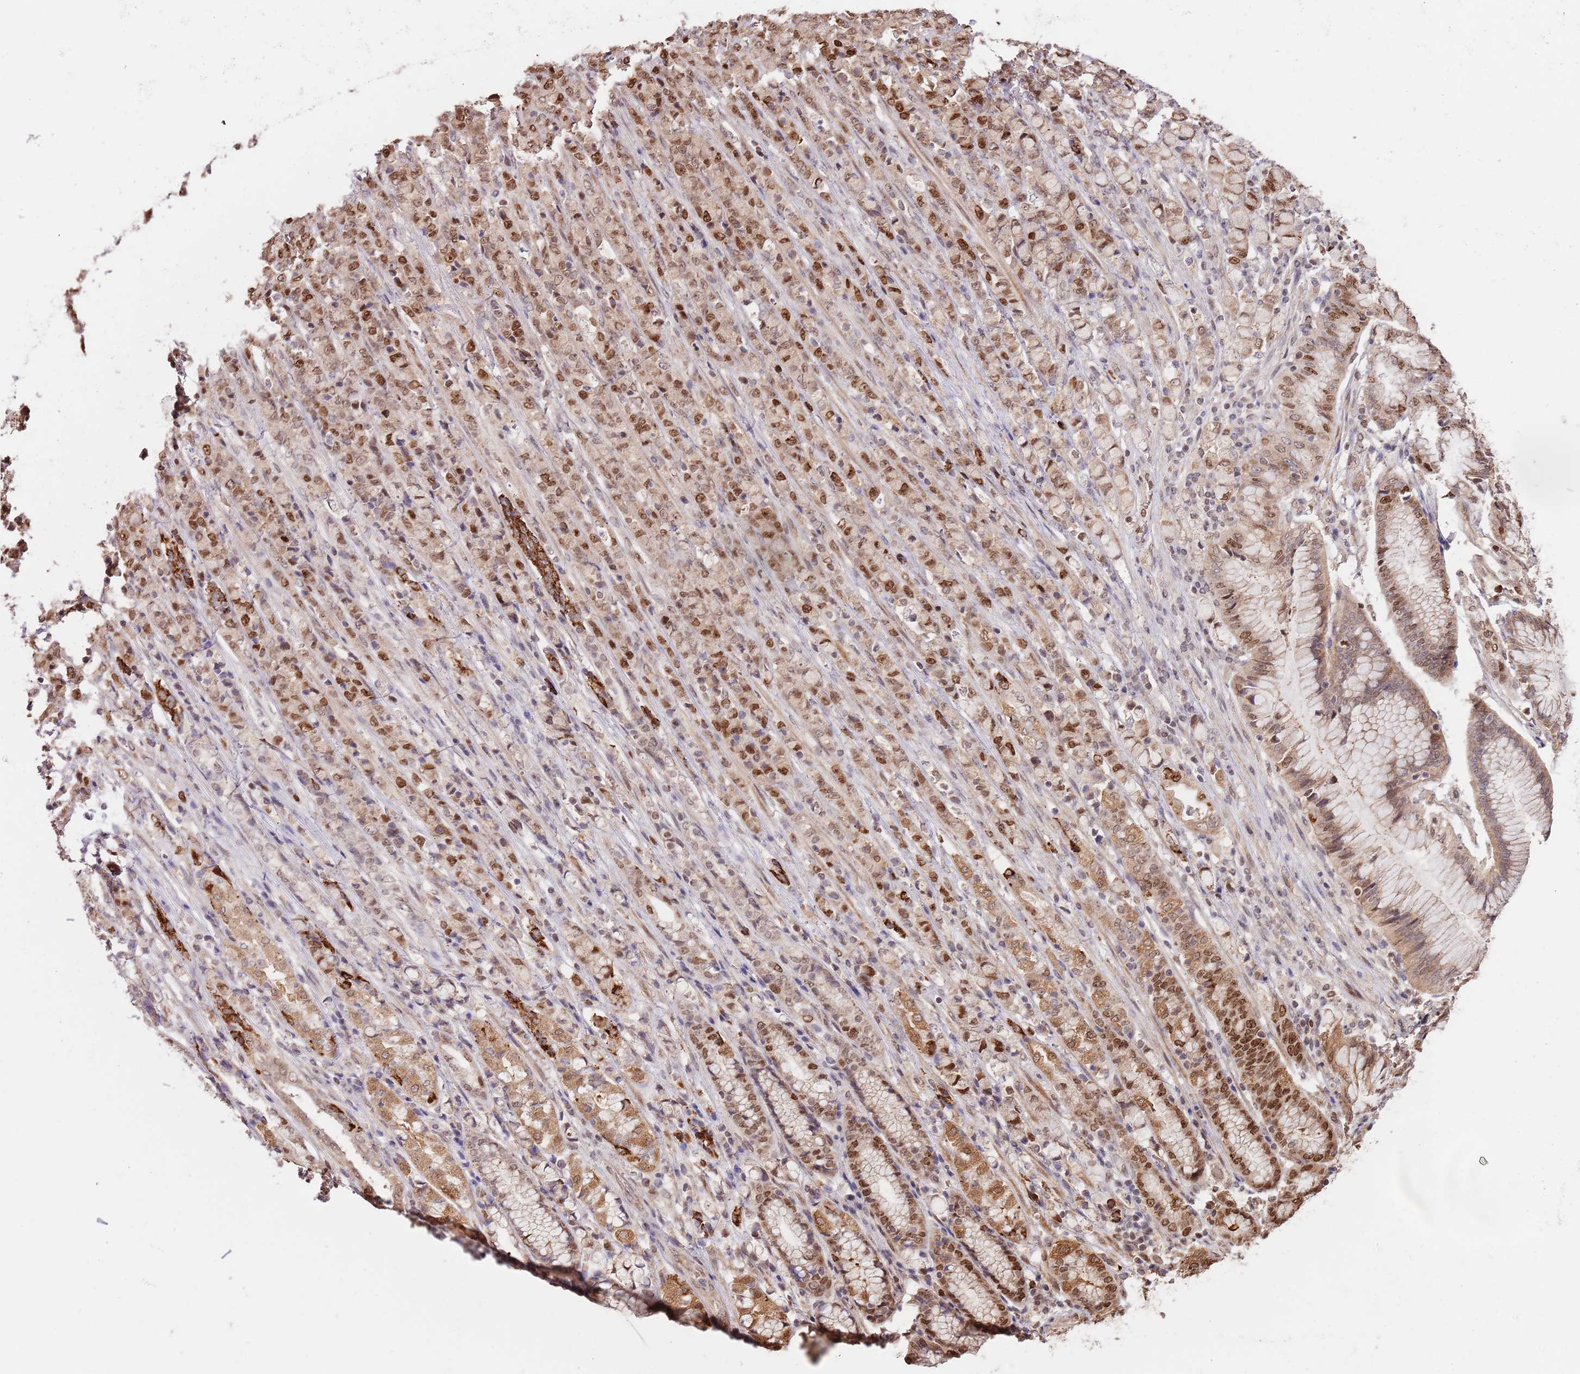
{"staining": {"intensity": "moderate", "quantity": ">75%", "location": "nuclear"}, "tissue": "stomach cancer", "cell_type": "Tumor cells", "image_type": "cancer", "snomed": [{"axis": "morphology", "description": "Adenocarcinoma, NOS"}, {"axis": "topography", "description": "Stomach"}], "caption": "Approximately >75% of tumor cells in human adenocarcinoma (stomach) display moderate nuclear protein expression as visualized by brown immunohistochemical staining.", "gene": "RIF1", "patient": {"sex": "female", "age": 79}}